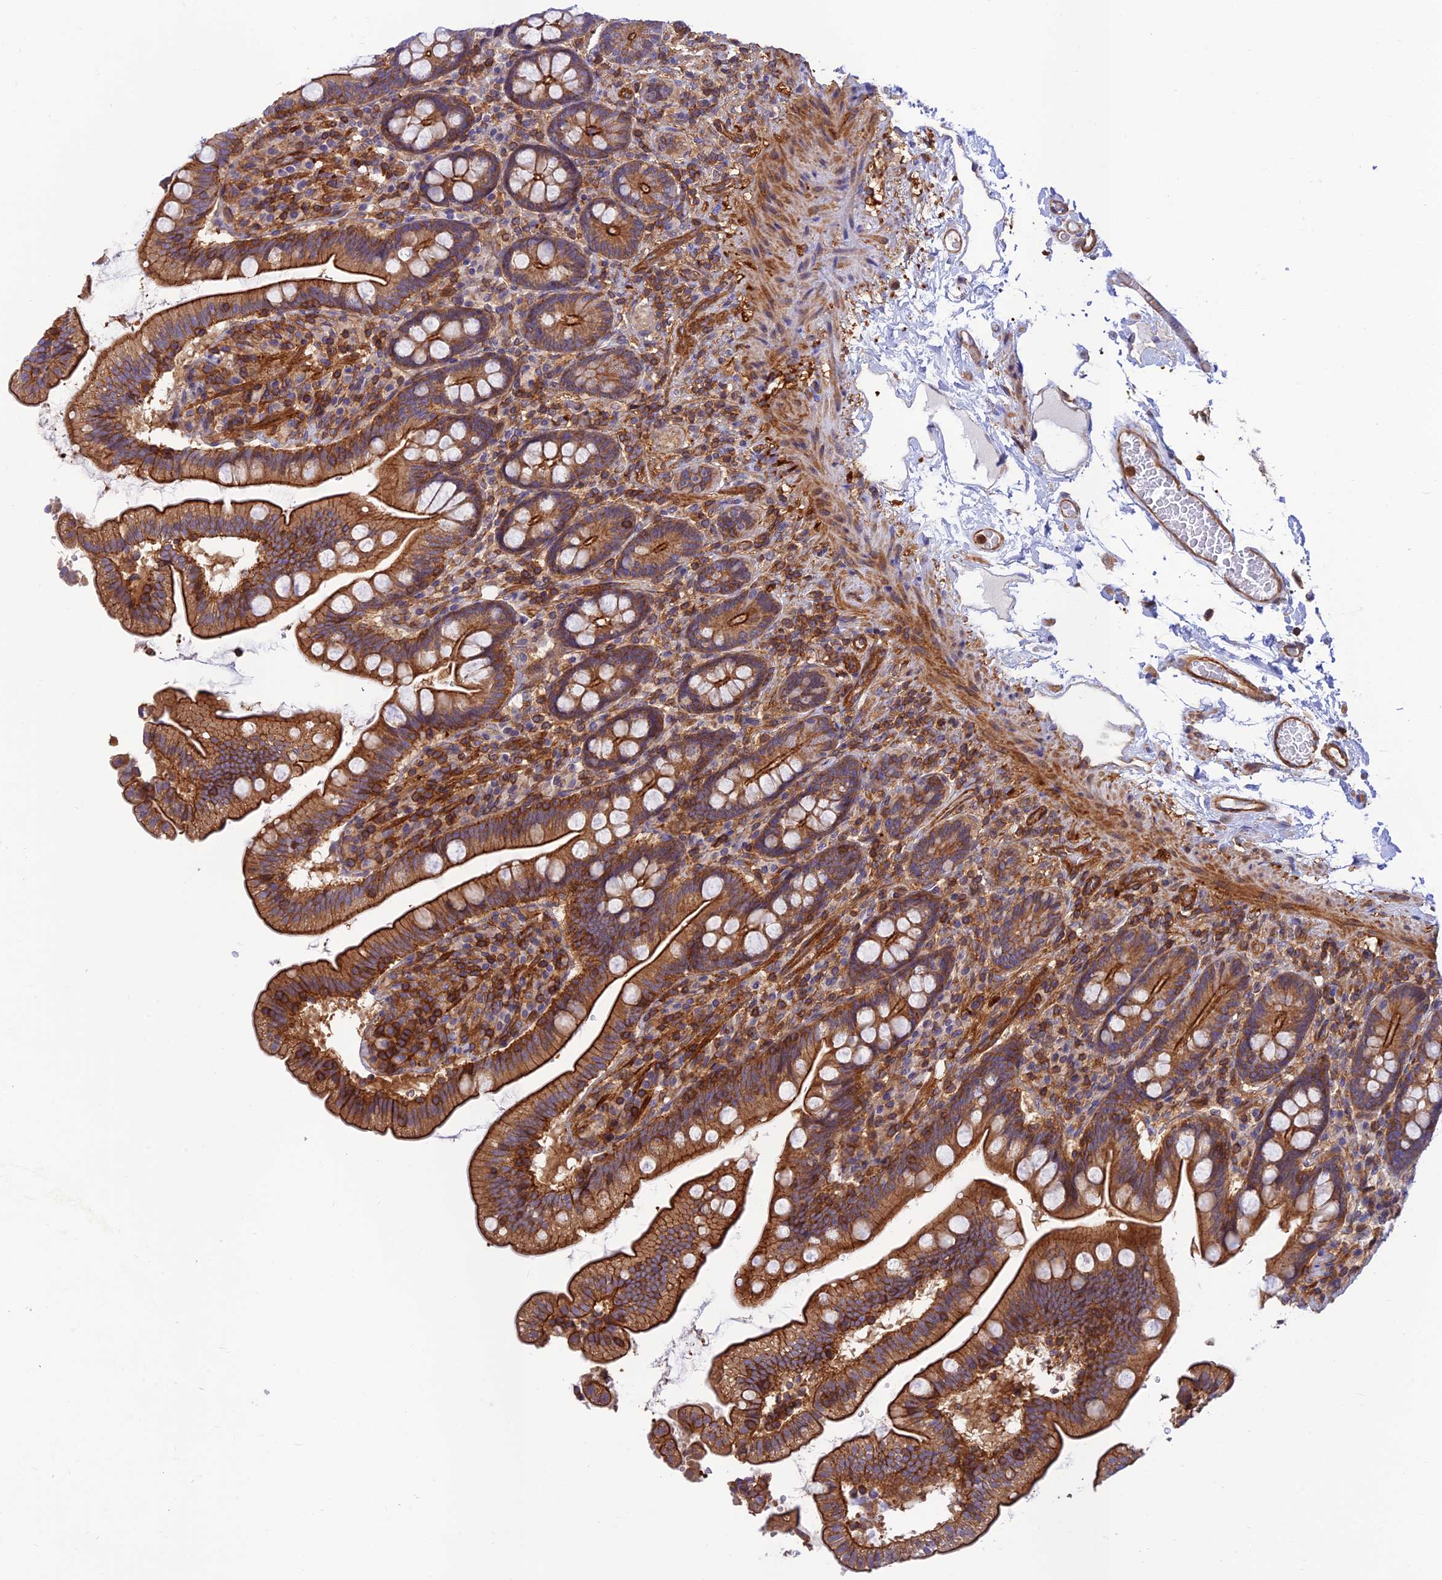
{"staining": {"intensity": "strong", "quantity": "25%-75%", "location": "cytoplasmic/membranous"}, "tissue": "small intestine", "cell_type": "Glandular cells", "image_type": "normal", "snomed": [{"axis": "morphology", "description": "Normal tissue, NOS"}, {"axis": "topography", "description": "Small intestine"}], "caption": "Strong cytoplasmic/membranous protein expression is appreciated in approximately 25%-75% of glandular cells in small intestine. The staining was performed using DAB (3,3'-diaminobenzidine) to visualize the protein expression in brown, while the nuclei were stained in blue with hematoxylin (Magnification: 20x).", "gene": "PPP1R12C", "patient": {"sex": "female", "age": 64}}